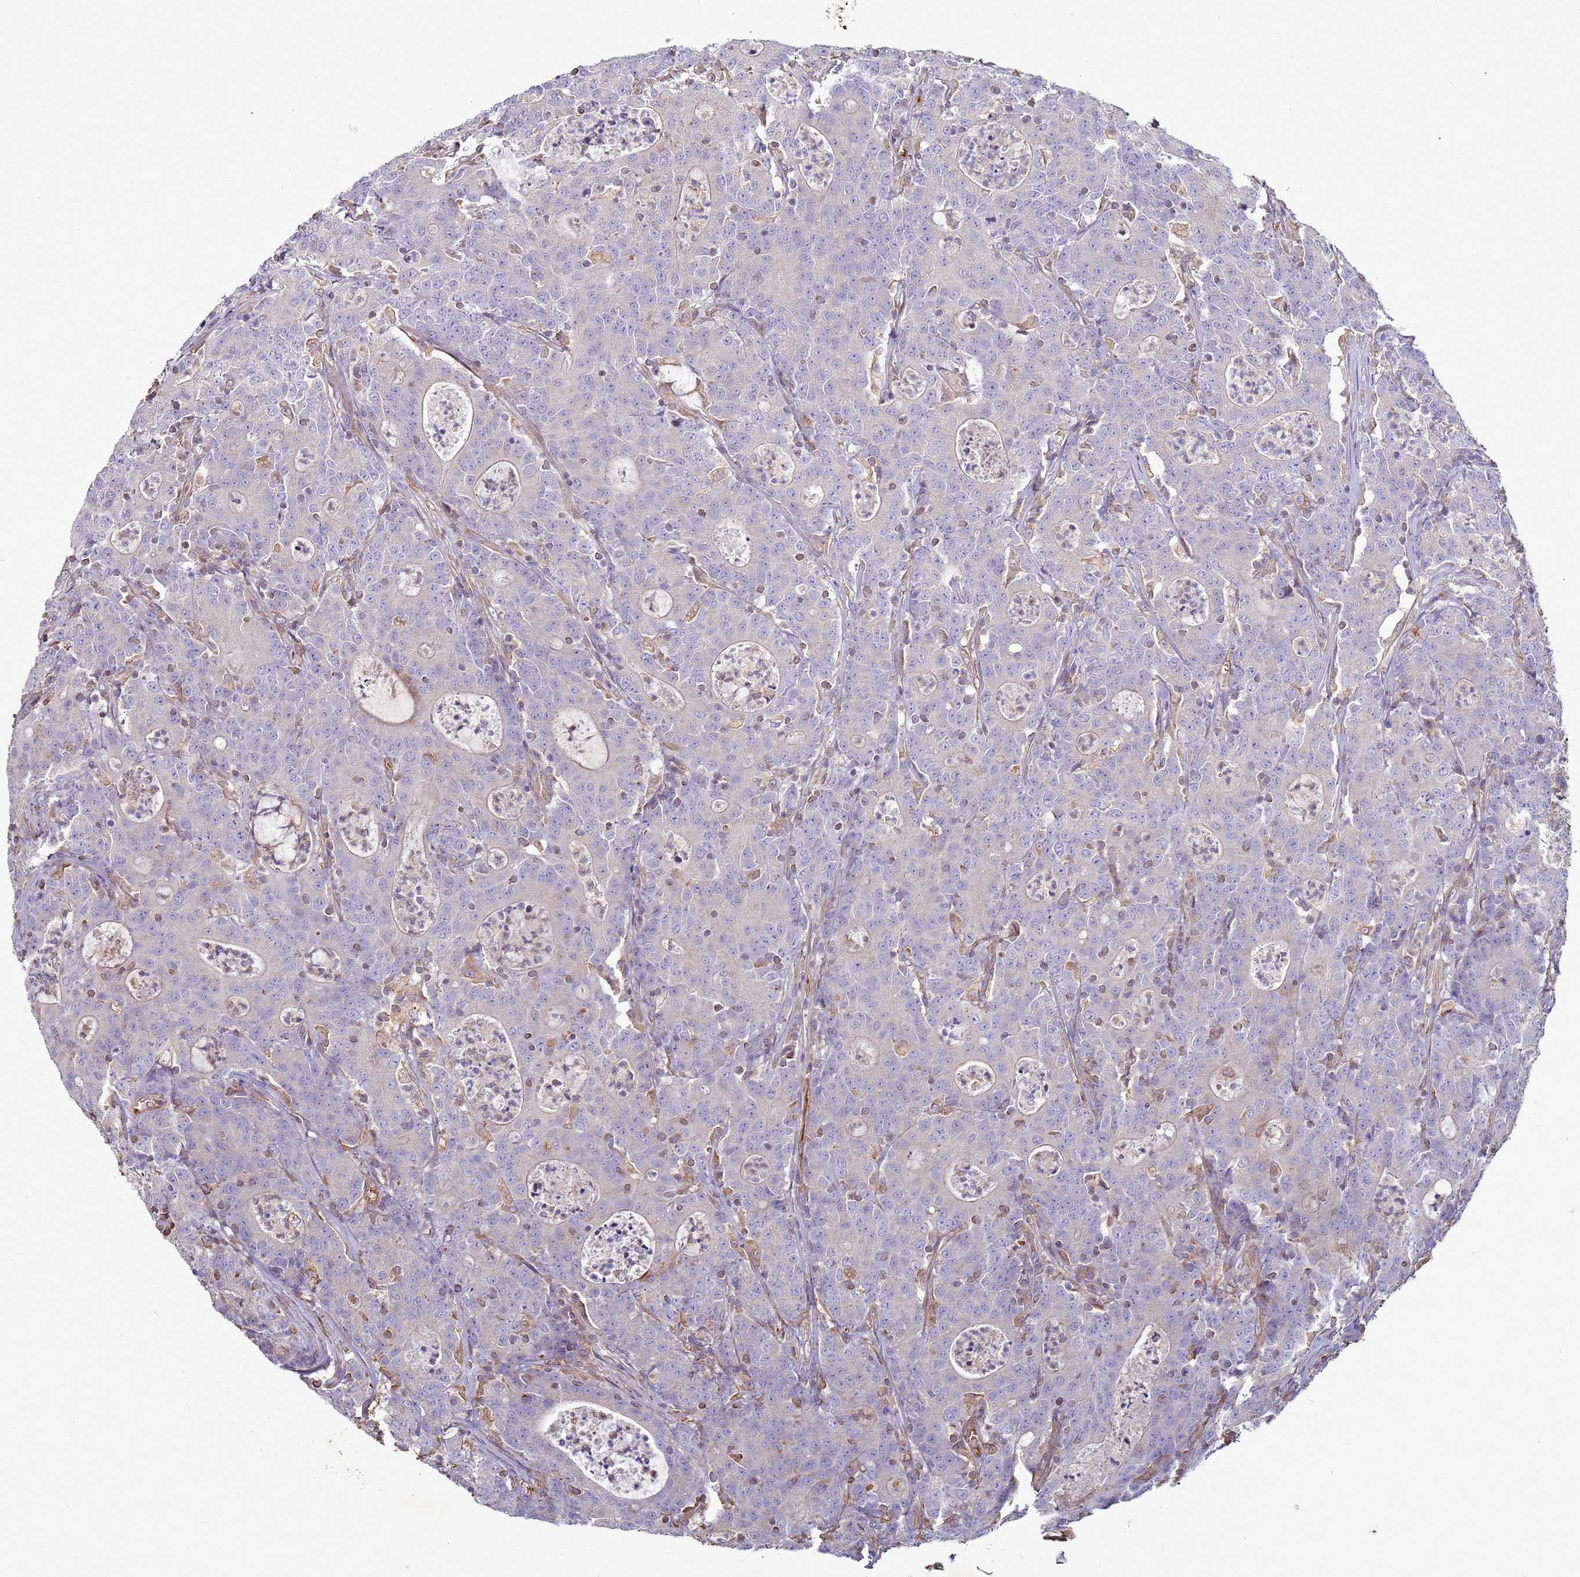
{"staining": {"intensity": "negative", "quantity": "none", "location": "none"}, "tissue": "colorectal cancer", "cell_type": "Tumor cells", "image_type": "cancer", "snomed": [{"axis": "morphology", "description": "Adenocarcinoma, NOS"}, {"axis": "topography", "description": "Colon"}], "caption": "Protein analysis of colorectal cancer (adenocarcinoma) demonstrates no significant staining in tumor cells.", "gene": "SGIP1", "patient": {"sex": "male", "age": 83}}